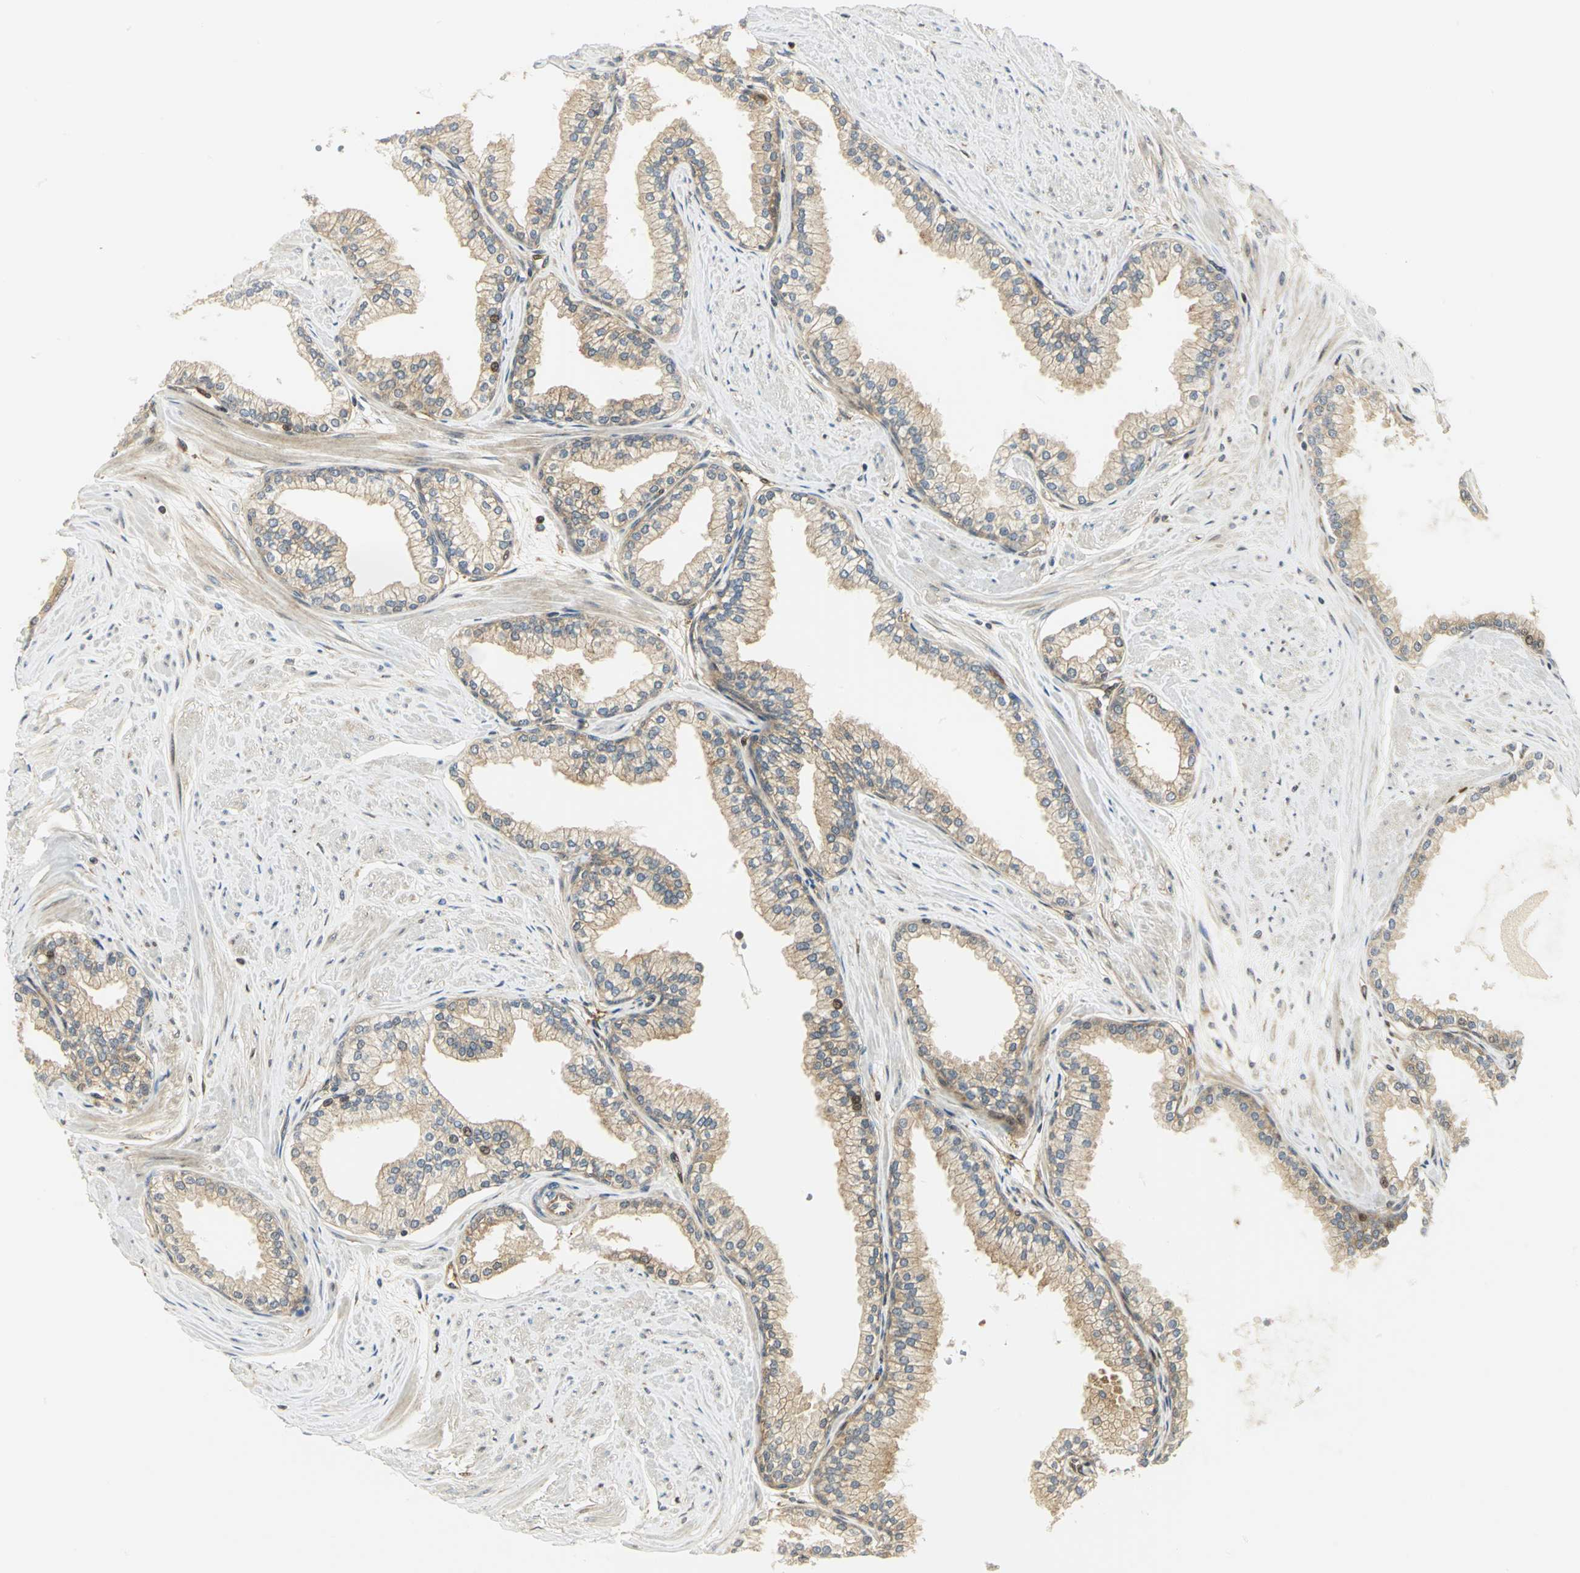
{"staining": {"intensity": "strong", "quantity": ">75%", "location": "cytoplasmic/membranous,nuclear"}, "tissue": "prostate", "cell_type": "Glandular cells", "image_type": "normal", "snomed": [{"axis": "morphology", "description": "Normal tissue, NOS"}, {"axis": "topography", "description": "Prostate"}], "caption": "Brown immunohistochemical staining in benign prostate shows strong cytoplasmic/membranous,nuclear staining in about >75% of glandular cells. The protein of interest is shown in brown color, while the nuclei are stained blue.", "gene": "EEA1", "patient": {"sex": "male", "age": 64}}